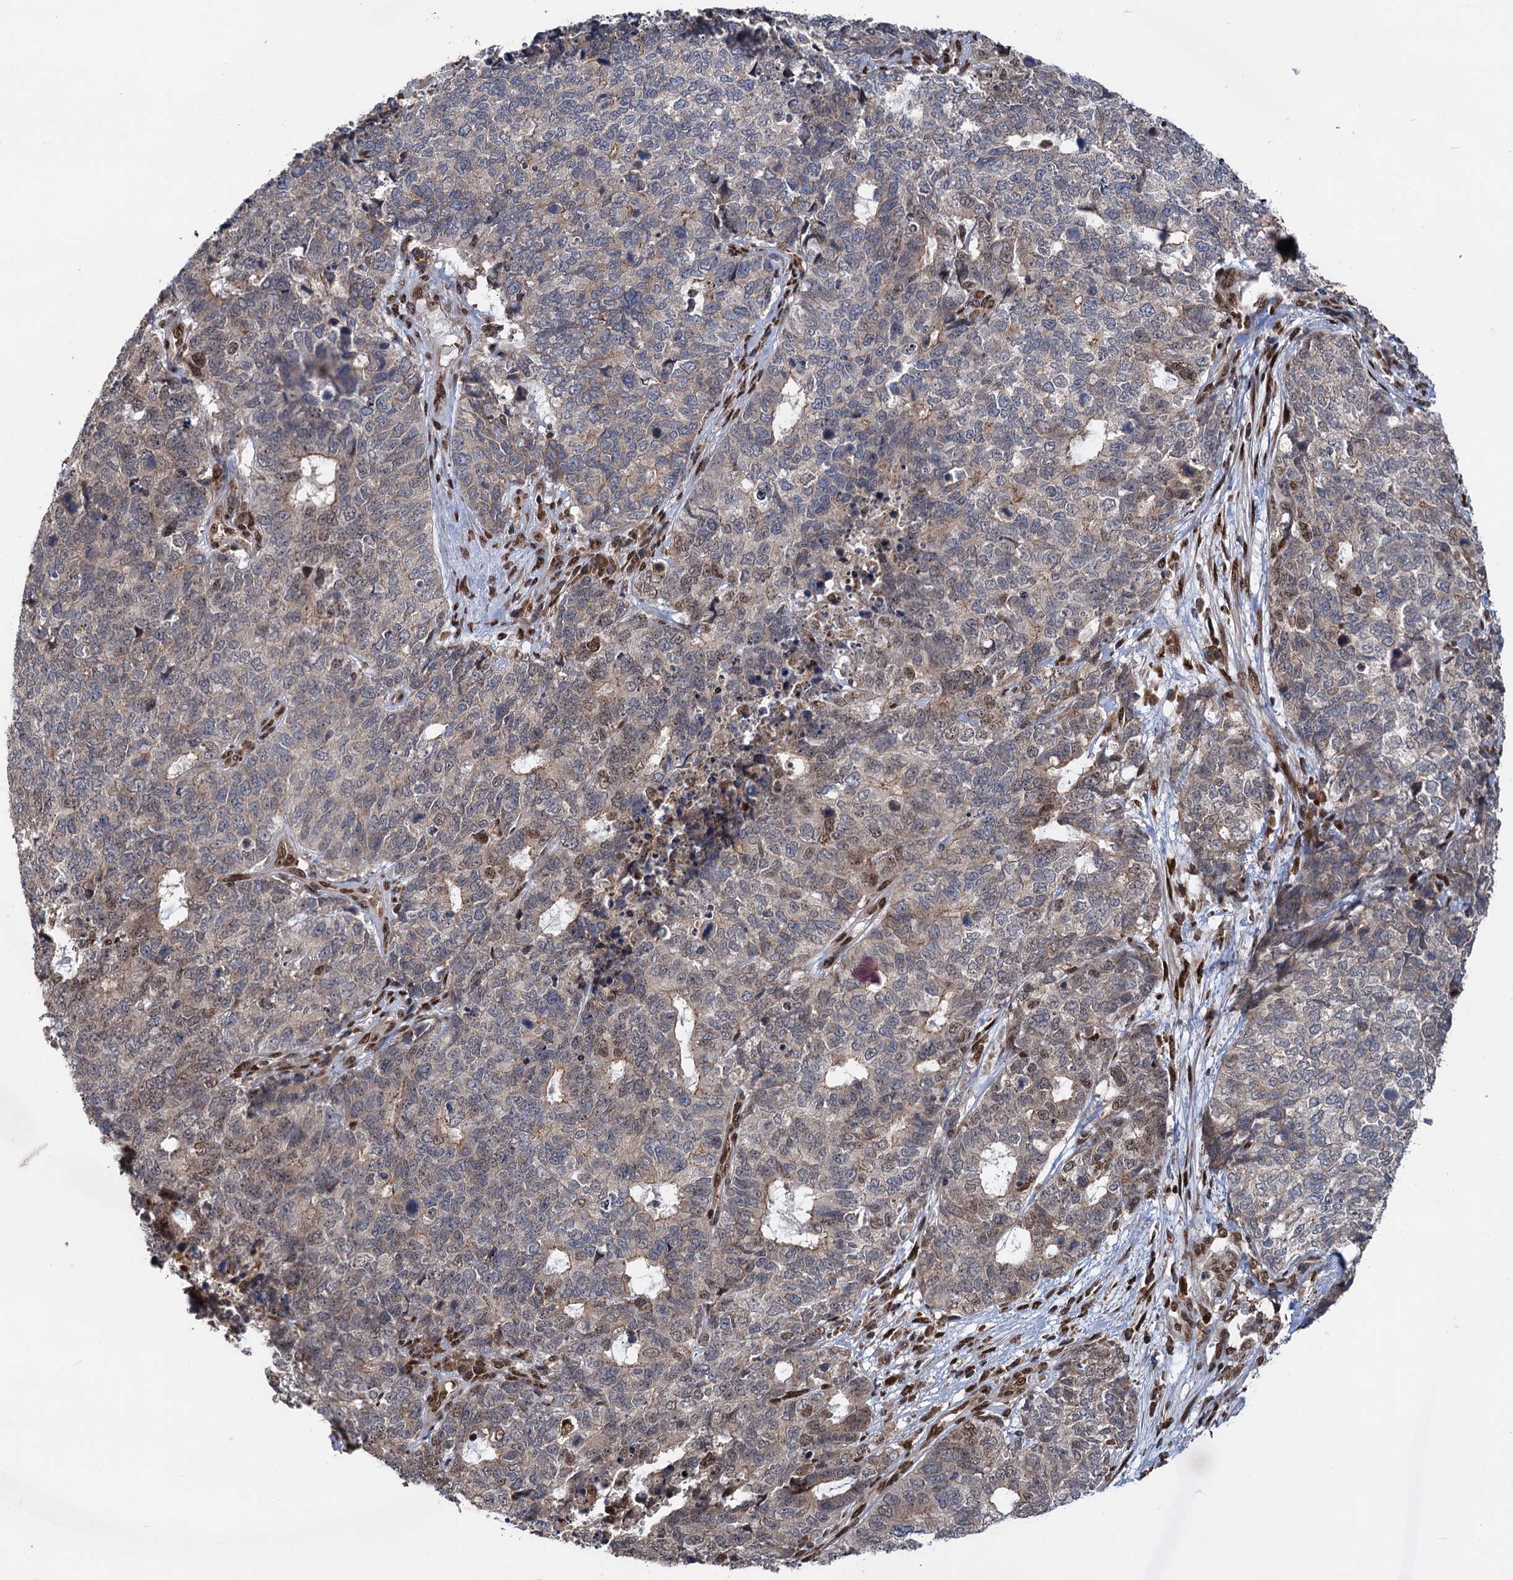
{"staining": {"intensity": "negative", "quantity": "none", "location": "none"}, "tissue": "cervical cancer", "cell_type": "Tumor cells", "image_type": "cancer", "snomed": [{"axis": "morphology", "description": "Squamous cell carcinoma, NOS"}, {"axis": "topography", "description": "Cervix"}], "caption": "Cervical cancer stained for a protein using immunohistochemistry exhibits no expression tumor cells.", "gene": "MESD", "patient": {"sex": "female", "age": 63}}